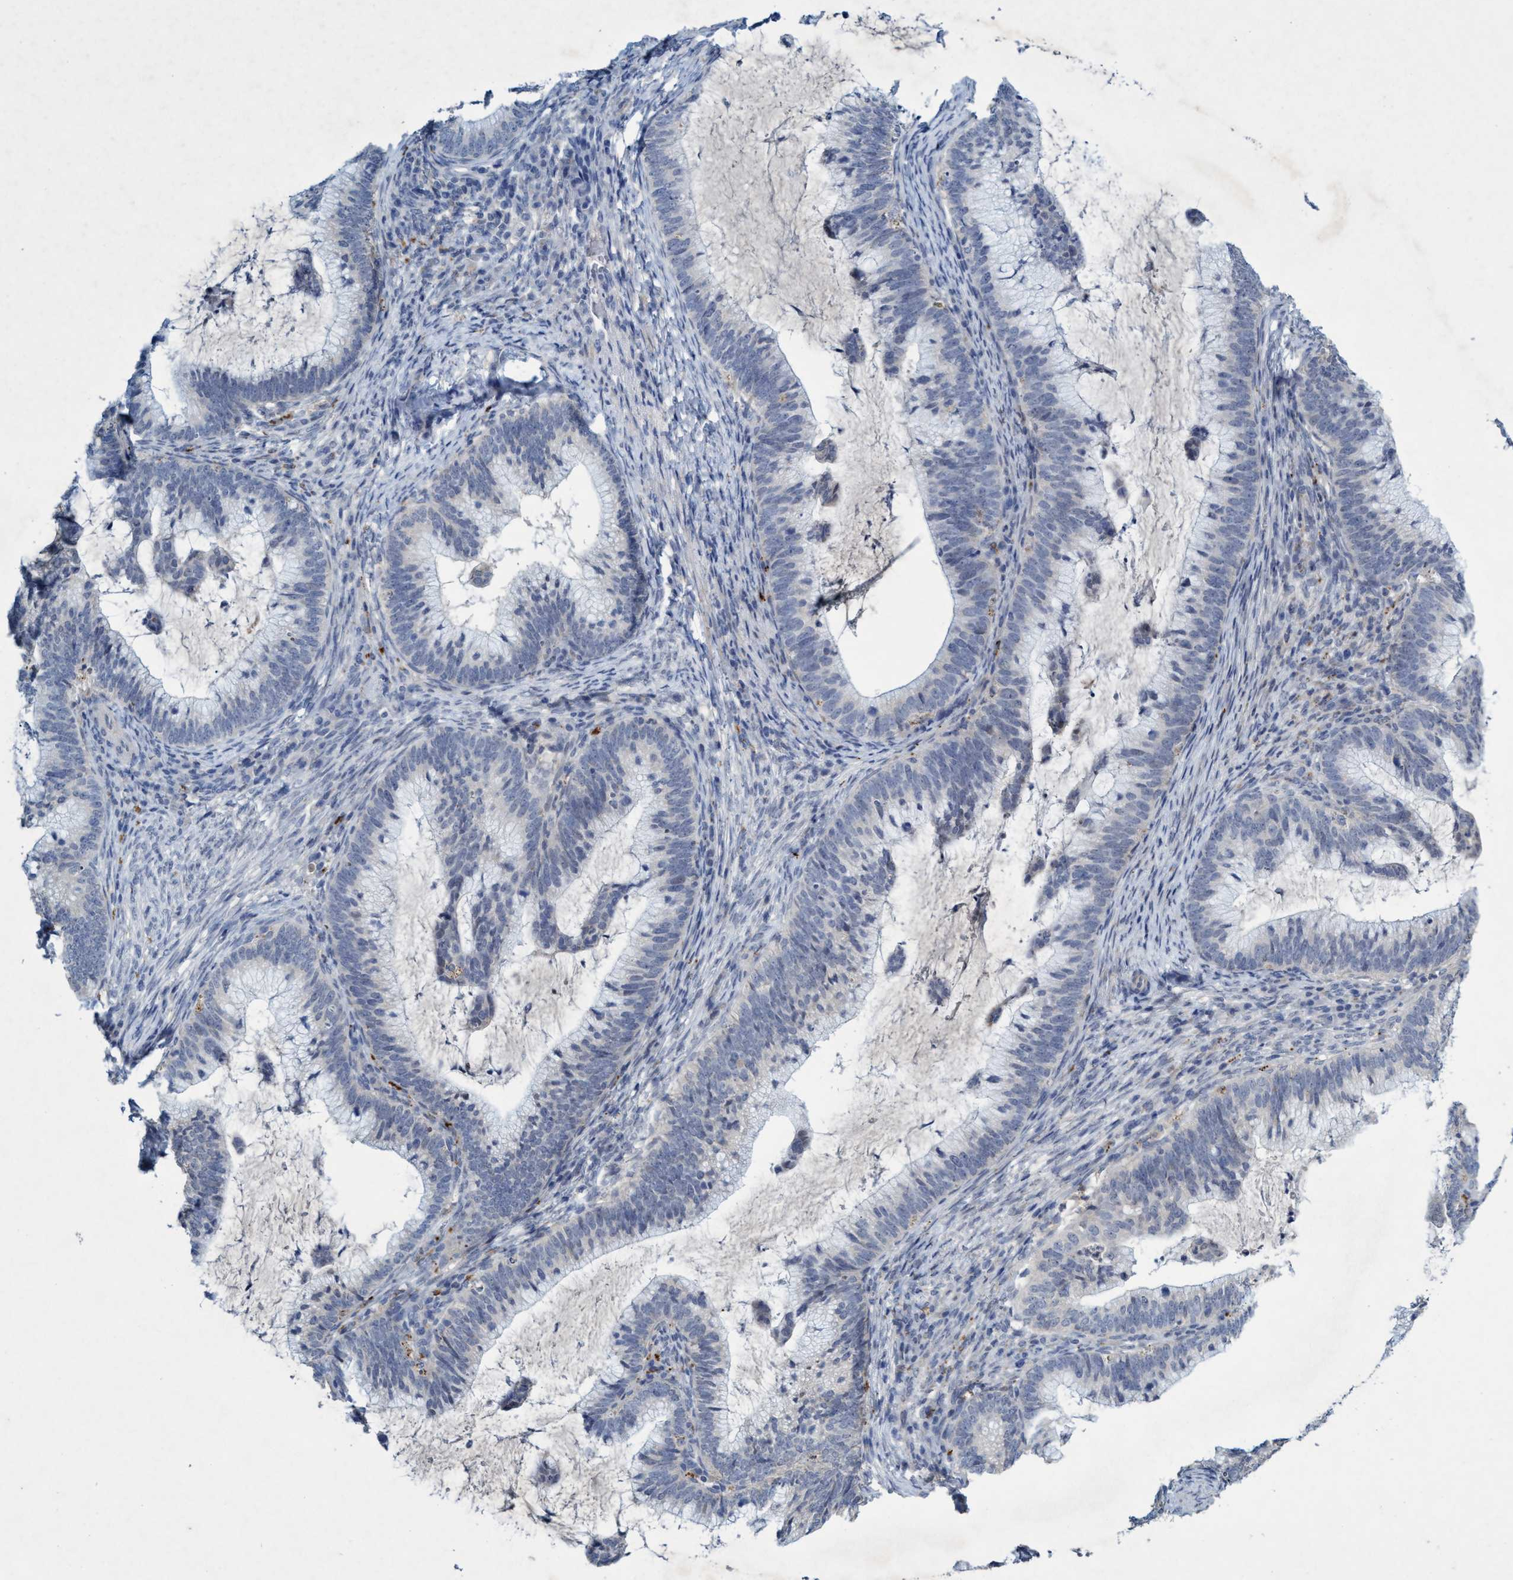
{"staining": {"intensity": "negative", "quantity": "none", "location": "none"}, "tissue": "cervical cancer", "cell_type": "Tumor cells", "image_type": "cancer", "snomed": [{"axis": "morphology", "description": "Adenocarcinoma, NOS"}, {"axis": "topography", "description": "Cervix"}], "caption": "This is an IHC photomicrograph of human cervical adenocarcinoma. There is no positivity in tumor cells.", "gene": "RNF208", "patient": {"sex": "female", "age": 36}}